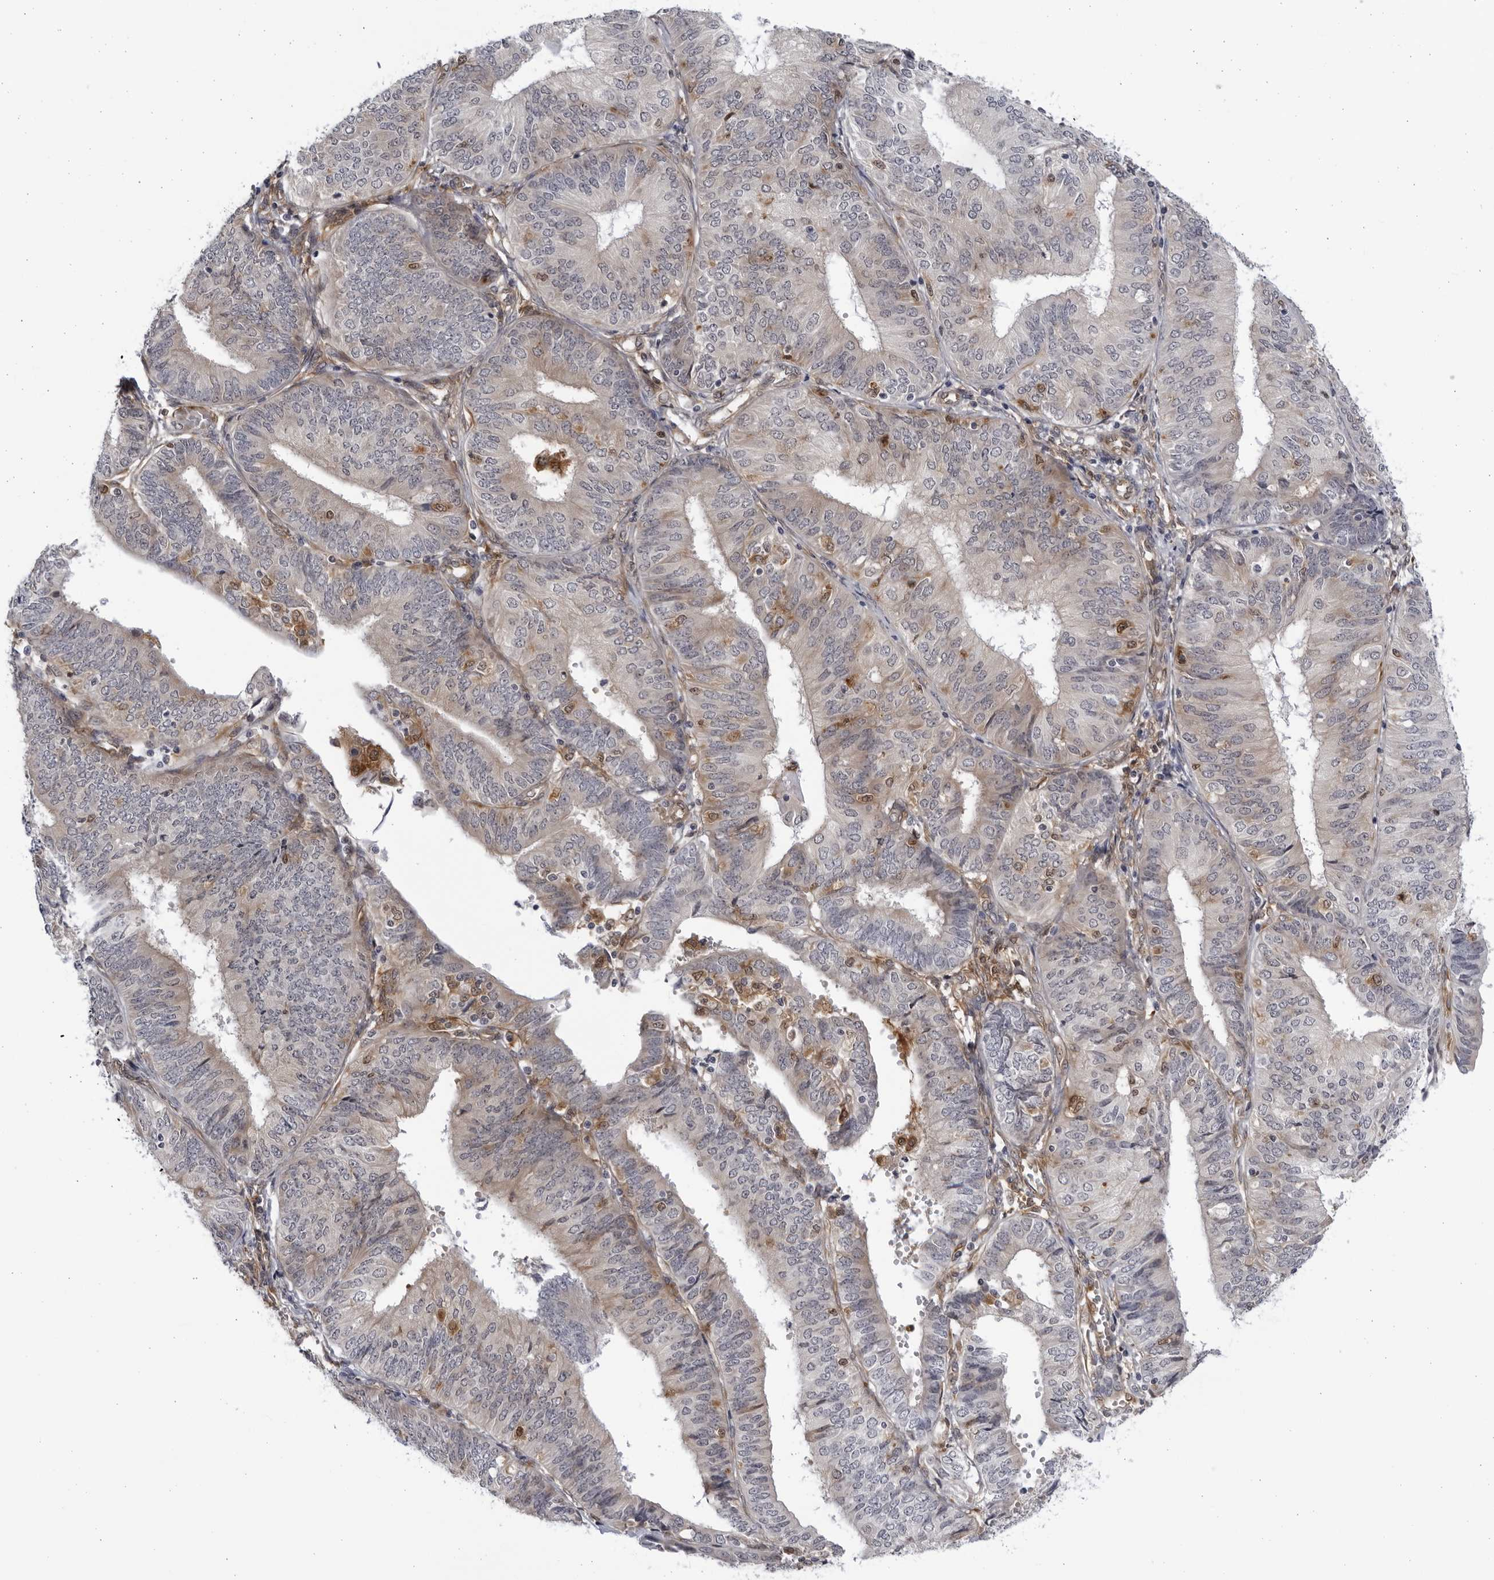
{"staining": {"intensity": "negative", "quantity": "none", "location": "none"}, "tissue": "endometrial cancer", "cell_type": "Tumor cells", "image_type": "cancer", "snomed": [{"axis": "morphology", "description": "Adenocarcinoma, NOS"}, {"axis": "topography", "description": "Endometrium"}], "caption": "Immunohistochemistry (IHC) histopathology image of neoplastic tissue: human adenocarcinoma (endometrial) stained with DAB (3,3'-diaminobenzidine) demonstrates no significant protein staining in tumor cells.", "gene": "BMP2K", "patient": {"sex": "female", "age": 58}}